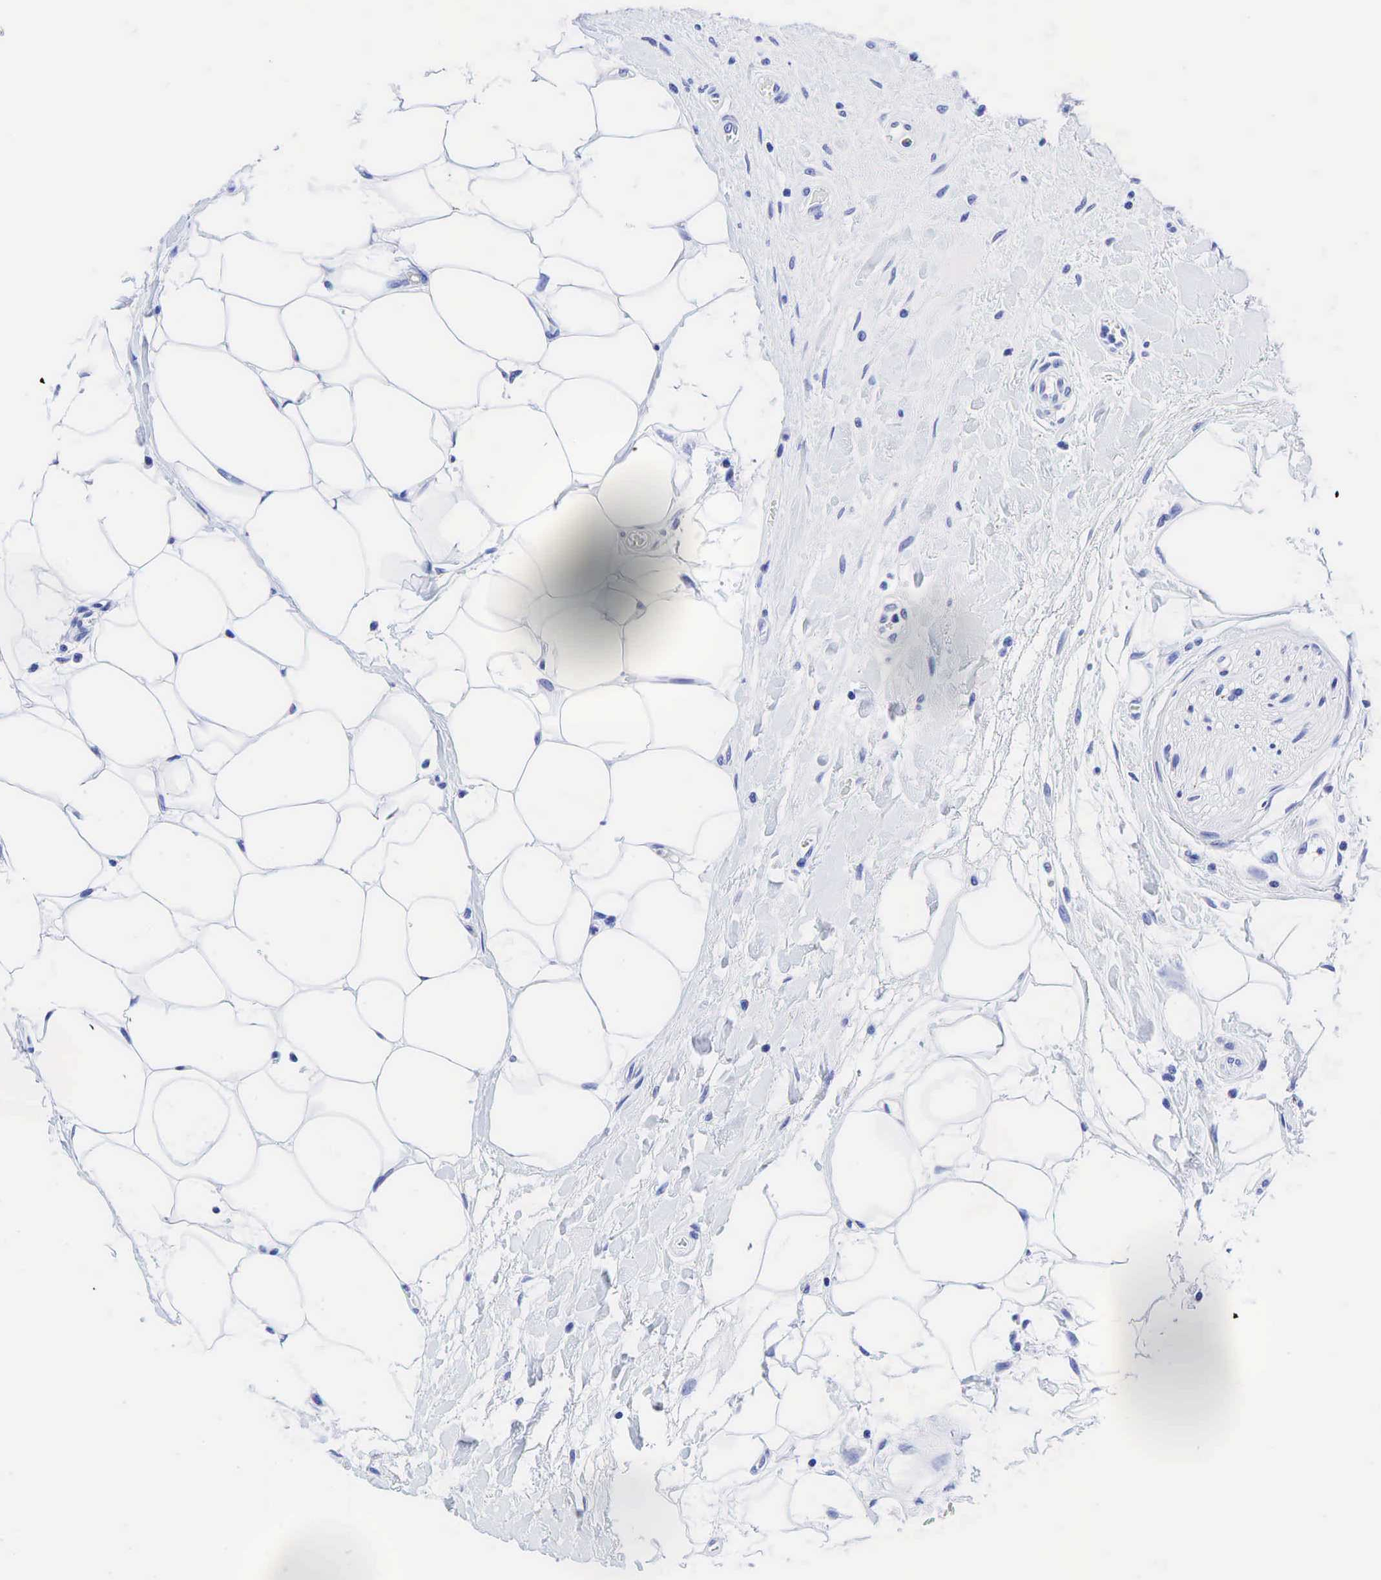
{"staining": {"intensity": "negative", "quantity": "none", "location": "none"}, "tissue": "colorectal cancer", "cell_type": "Tumor cells", "image_type": "cancer", "snomed": [{"axis": "morphology", "description": "Adenocarcinoma, NOS"}, {"axis": "topography", "description": "Rectum"}], "caption": "The image exhibits no significant expression in tumor cells of adenocarcinoma (colorectal).", "gene": "CHGA", "patient": {"sex": "female", "age": 57}}